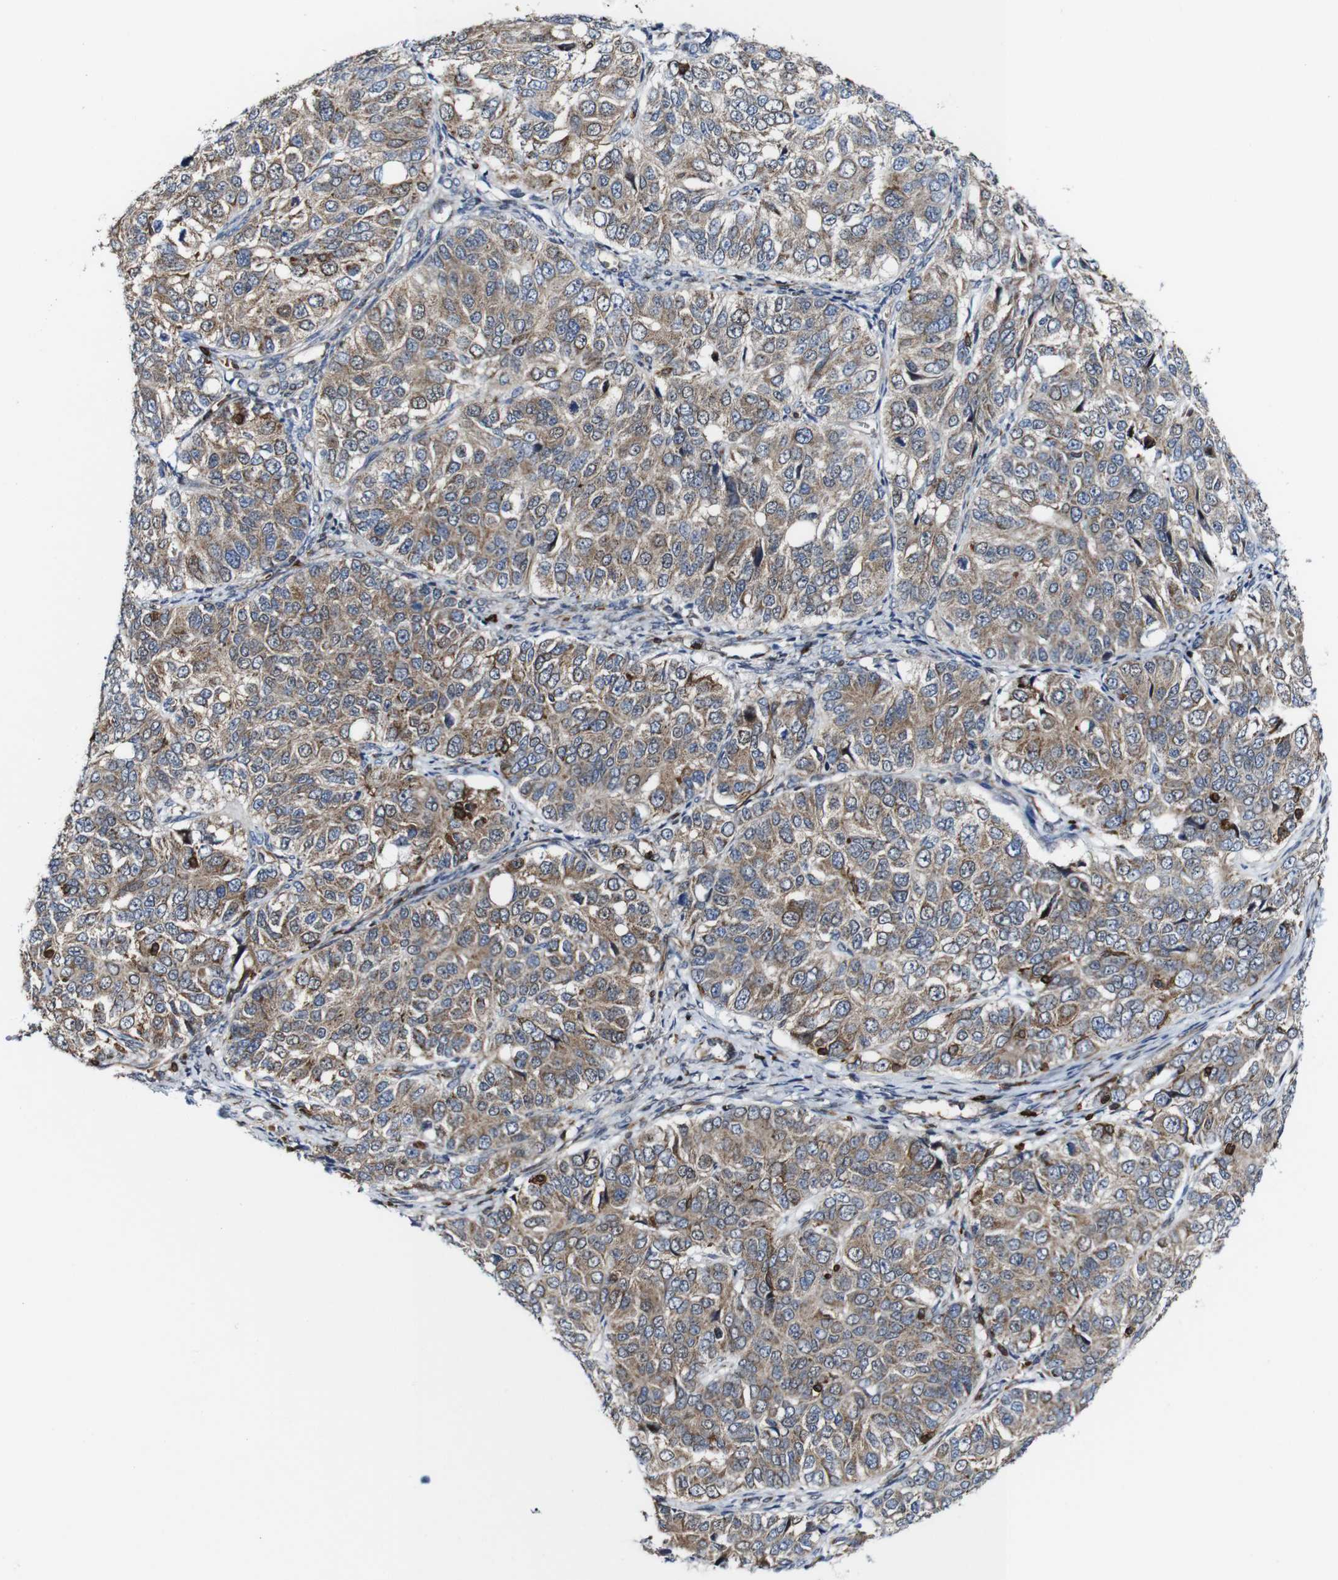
{"staining": {"intensity": "weak", "quantity": ">75%", "location": "cytoplasmic/membranous"}, "tissue": "ovarian cancer", "cell_type": "Tumor cells", "image_type": "cancer", "snomed": [{"axis": "morphology", "description": "Carcinoma, endometroid"}, {"axis": "topography", "description": "Ovary"}], "caption": "A brown stain shows weak cytoplasmic/membranous staining of a protein in ovarian cancer (endometroid carcinoma) tumor cells.", "gene": "JAK2", "patient": {"sex": "female", "age": 51}}